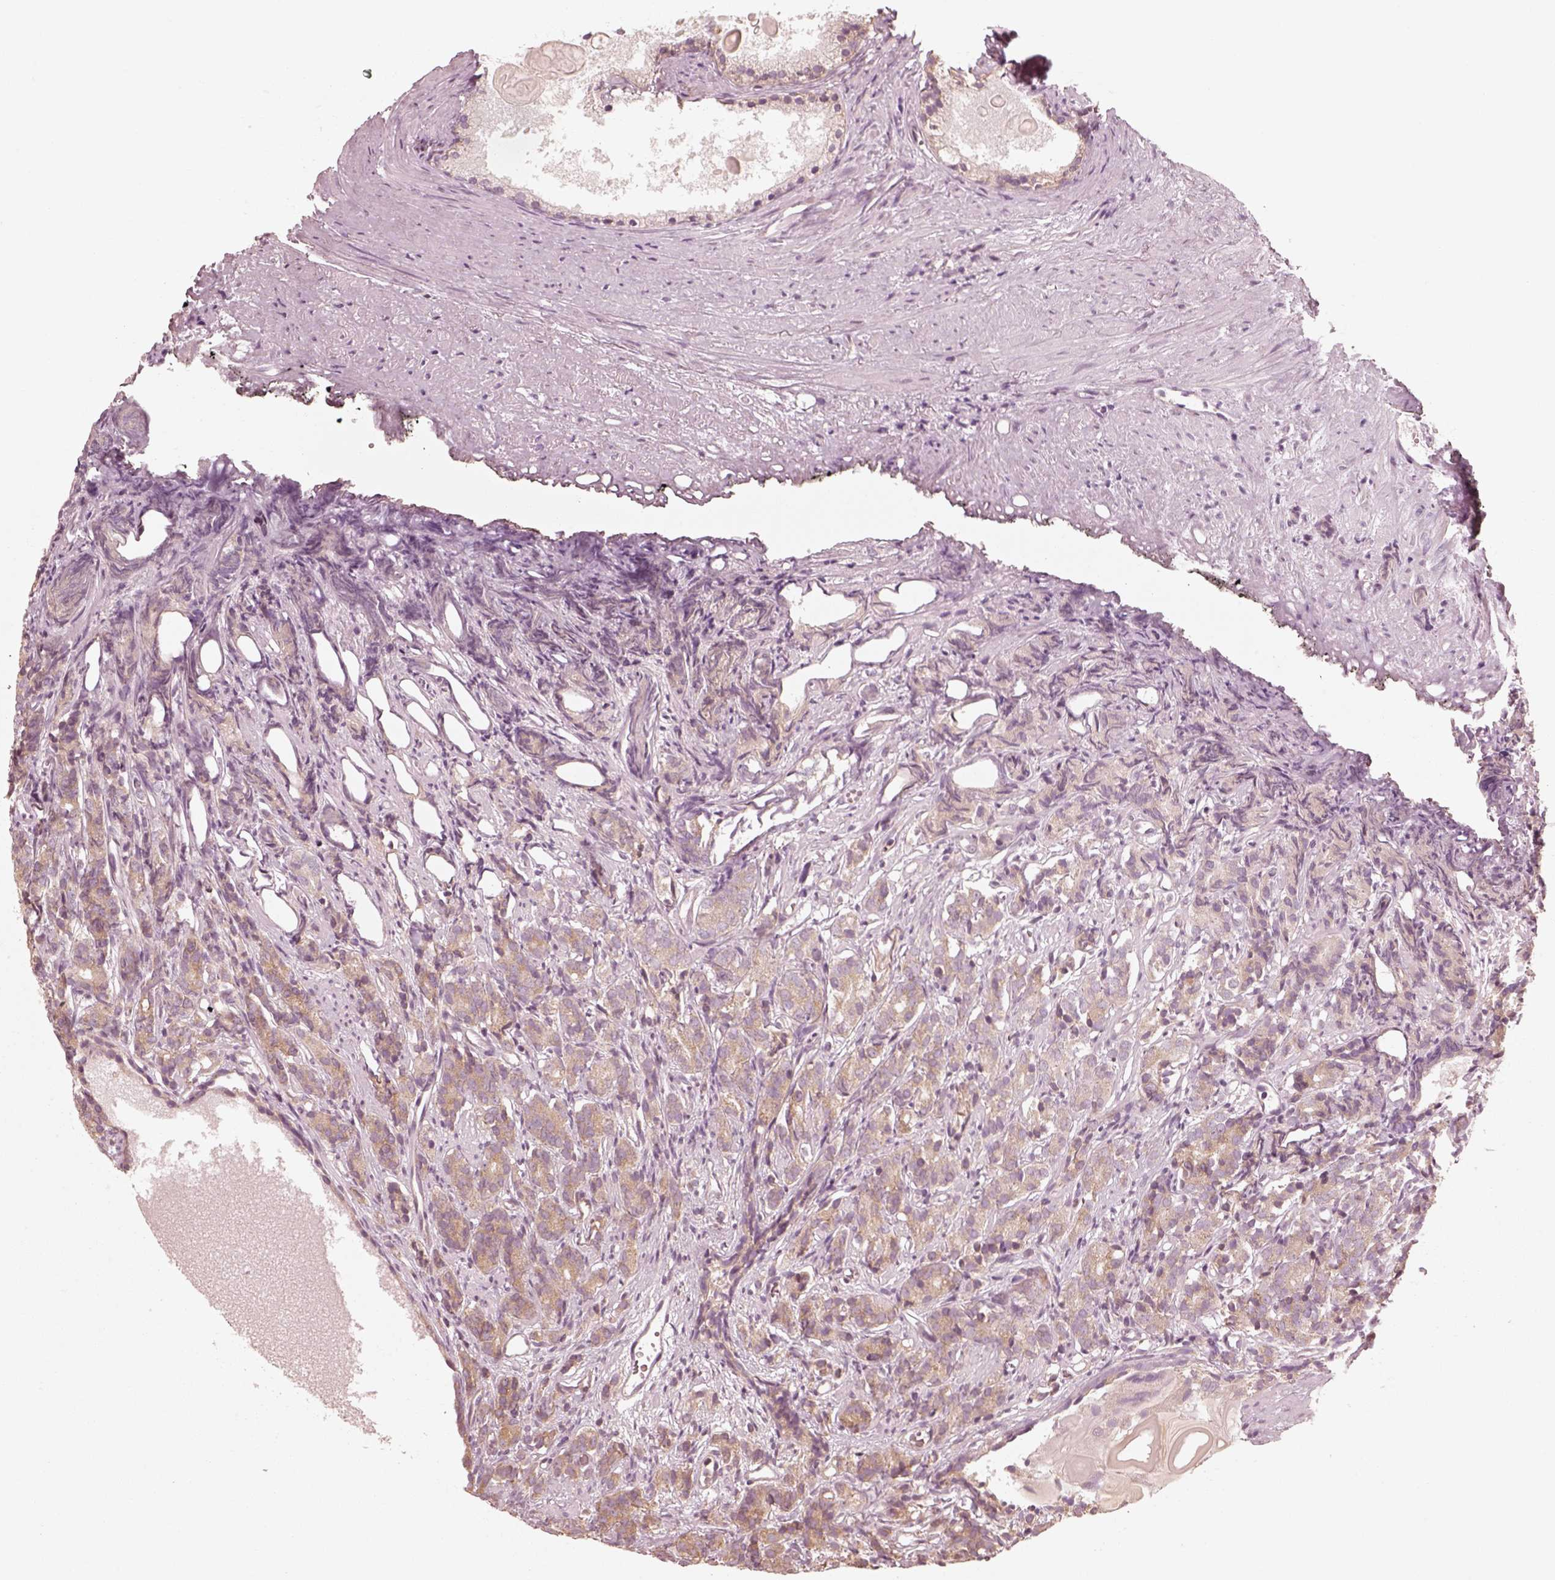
{"staining": {"intensity": "moderate", "quantity": "<25%", "location": "cytoplasmic/membranous"}, "tissue": "prostate cancer", "cell_type": "Tumor cells", "image_type": "cancer", "snomed": [{"axis": "morphology", "description": "Adenocarcinoma, High grade"}, {"axis": "topography", "description": "Prostate"}], "caption": "Immunohistochemical staining of human prostate adenocarcinoma (high-grade) shows low levels of moderate cytoplasmic/membranous expression in approximately <25% of tumor cells.", "gene": "CNOT2", "patient": {"sex": "male", "age": 84}}